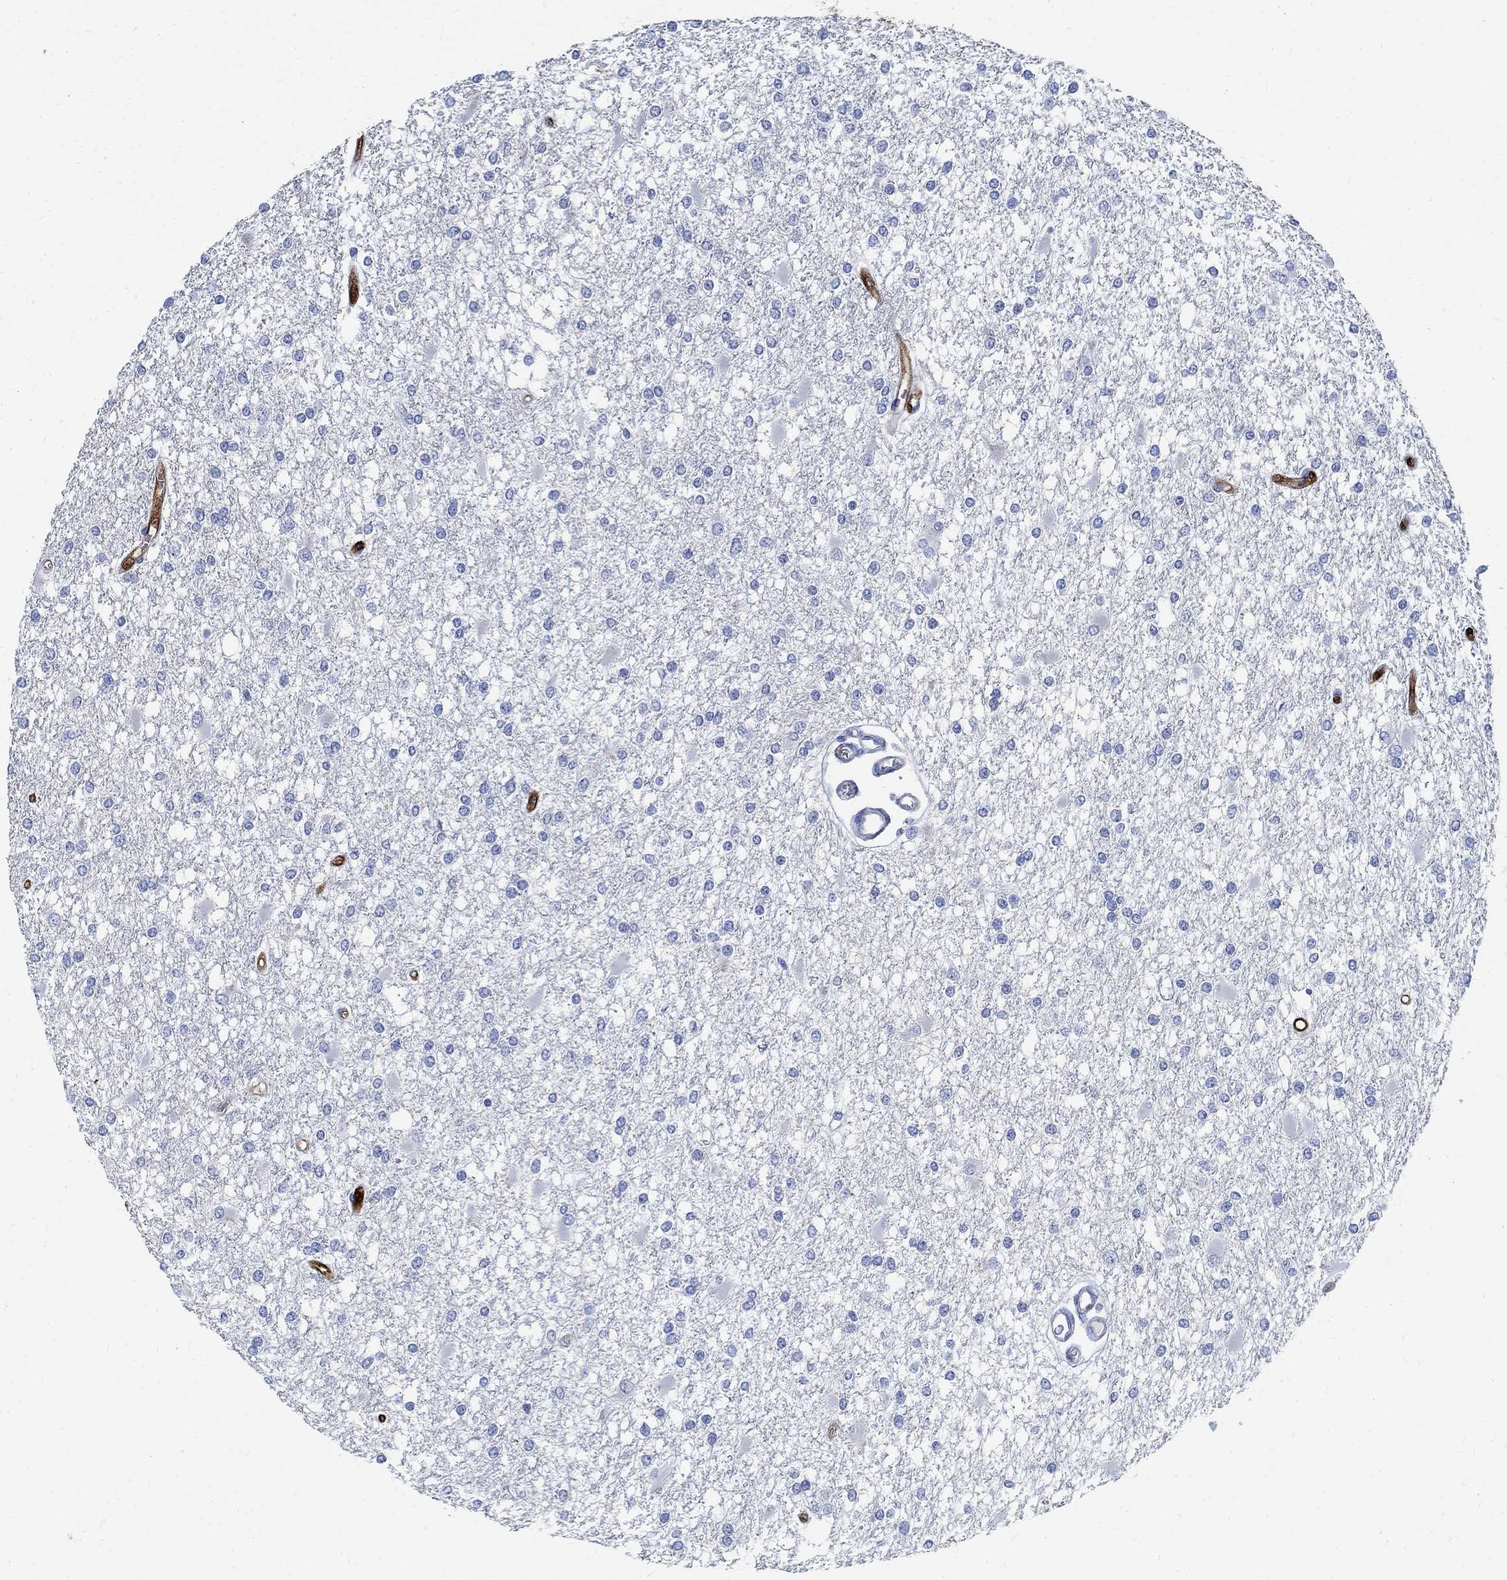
{"staining": {"intensity": "negative", "quantity": "none", "location": "none"}, "tissue": "glioma", "cell_type": "Tumor cells", "image_type": "cancer", "snomed": [{"axis": "morphology", "description": "Glioma, malignant, High grade"}, {"axis": "topography", "description": "Cerebral cortex"}], "caption": "Protein analysis of glioma exhibits no significant staining in tumor cells.", "gene": "PRX", "patient": {"sex": "male", "age": 79}}